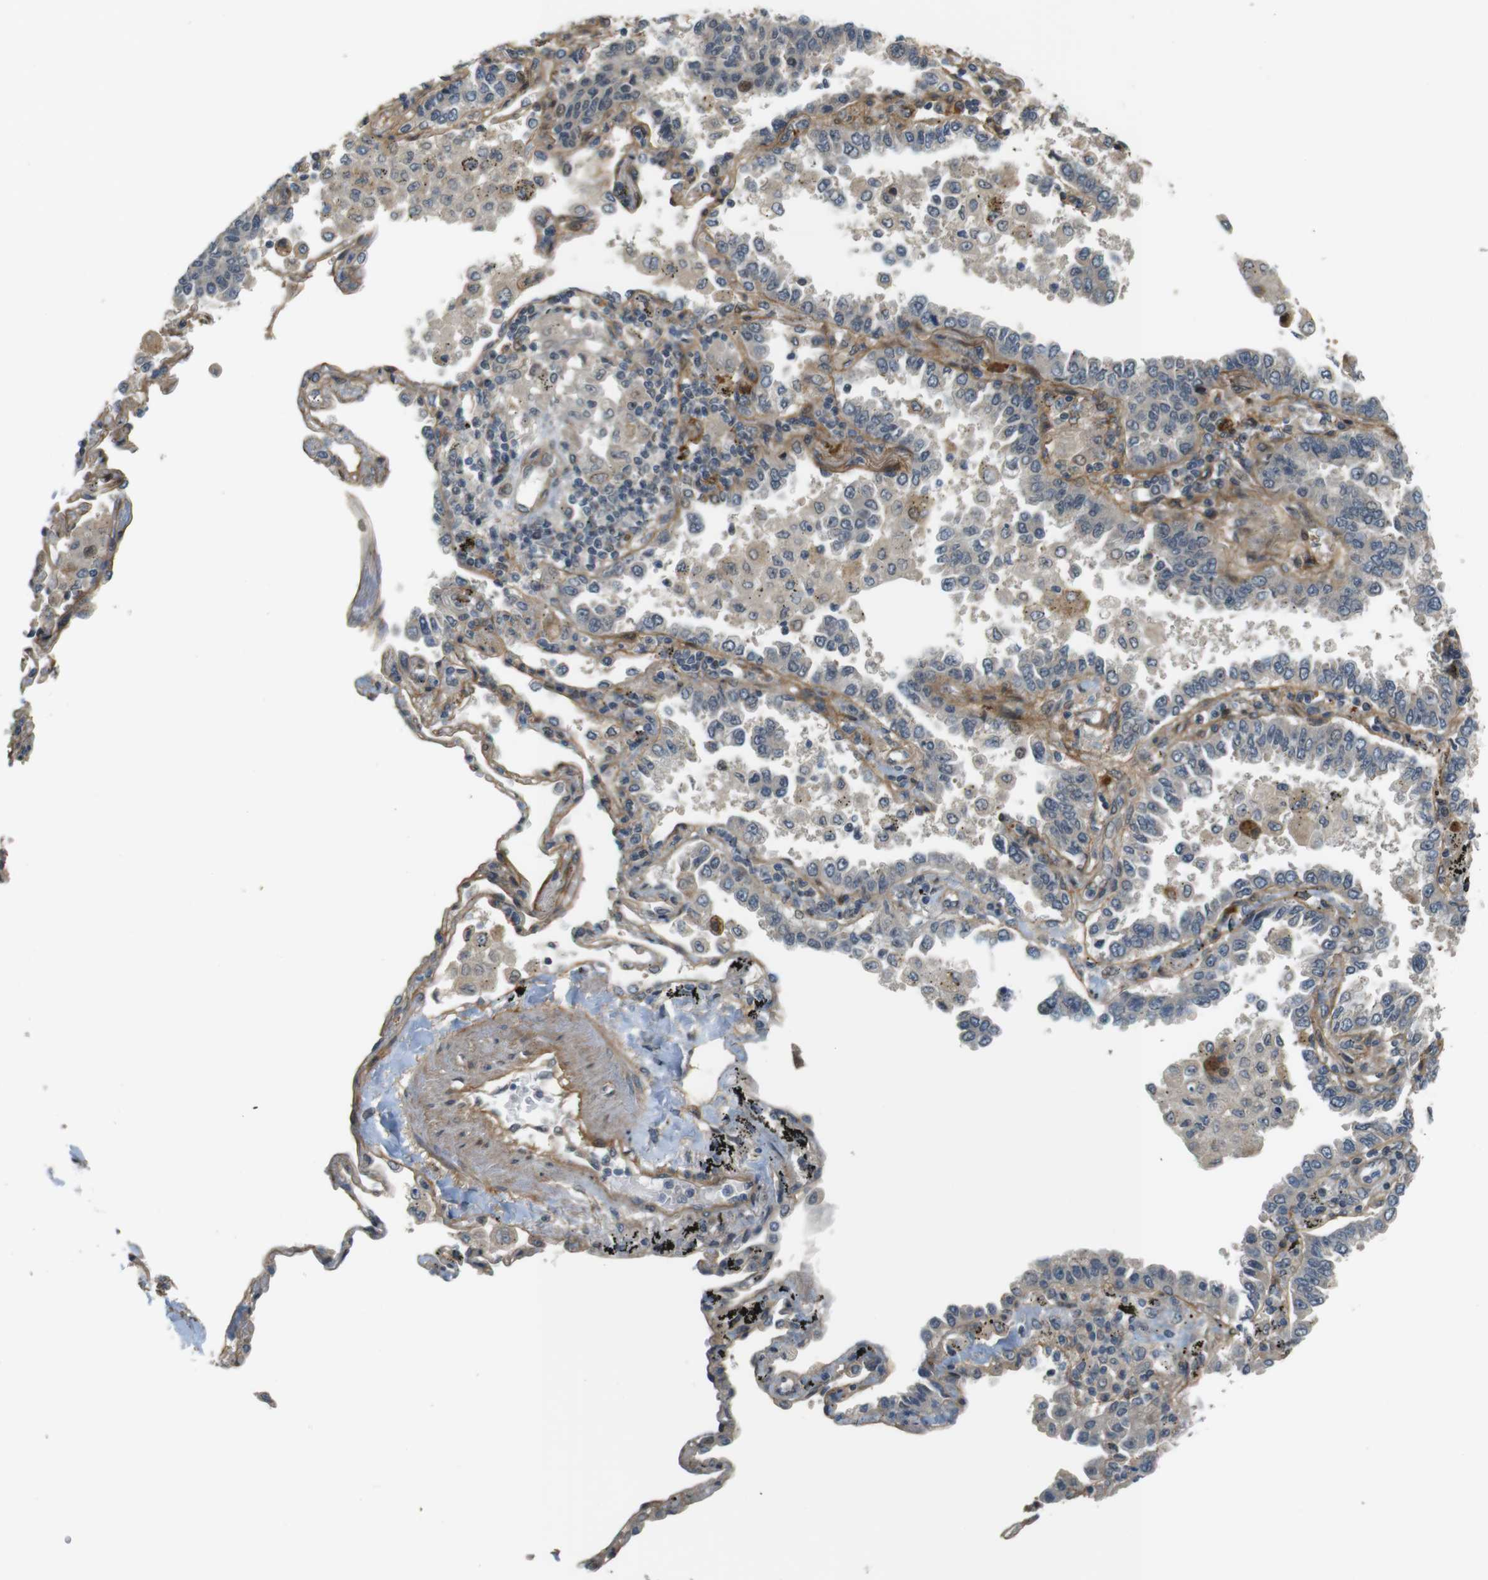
{"staining": {"intensity": "weak", "quantity": "<25%", "location": "cytoplasmic/membranous"}, "tissue": "lung cancer", "cell_type": "Tumor cells", "image_type": "cancer", "snomed": [{"axis": "morphology", "description": "Normal tissue, NOS"}, {"axis": "morphology", "description": "Adenocarcinoma, NOS"}, {"axis": "topography", "description": "Lung"}], "caption": "Protein analysis of adenocarcinoma (lung) exhibits no significant expression in tumor cells. The staining is performed using DAB brown chromogen with nuclei counter-stained in using hematoxylin.", "gene": "TSPAN9", "patient": {"sex": "male", "age": 59}}